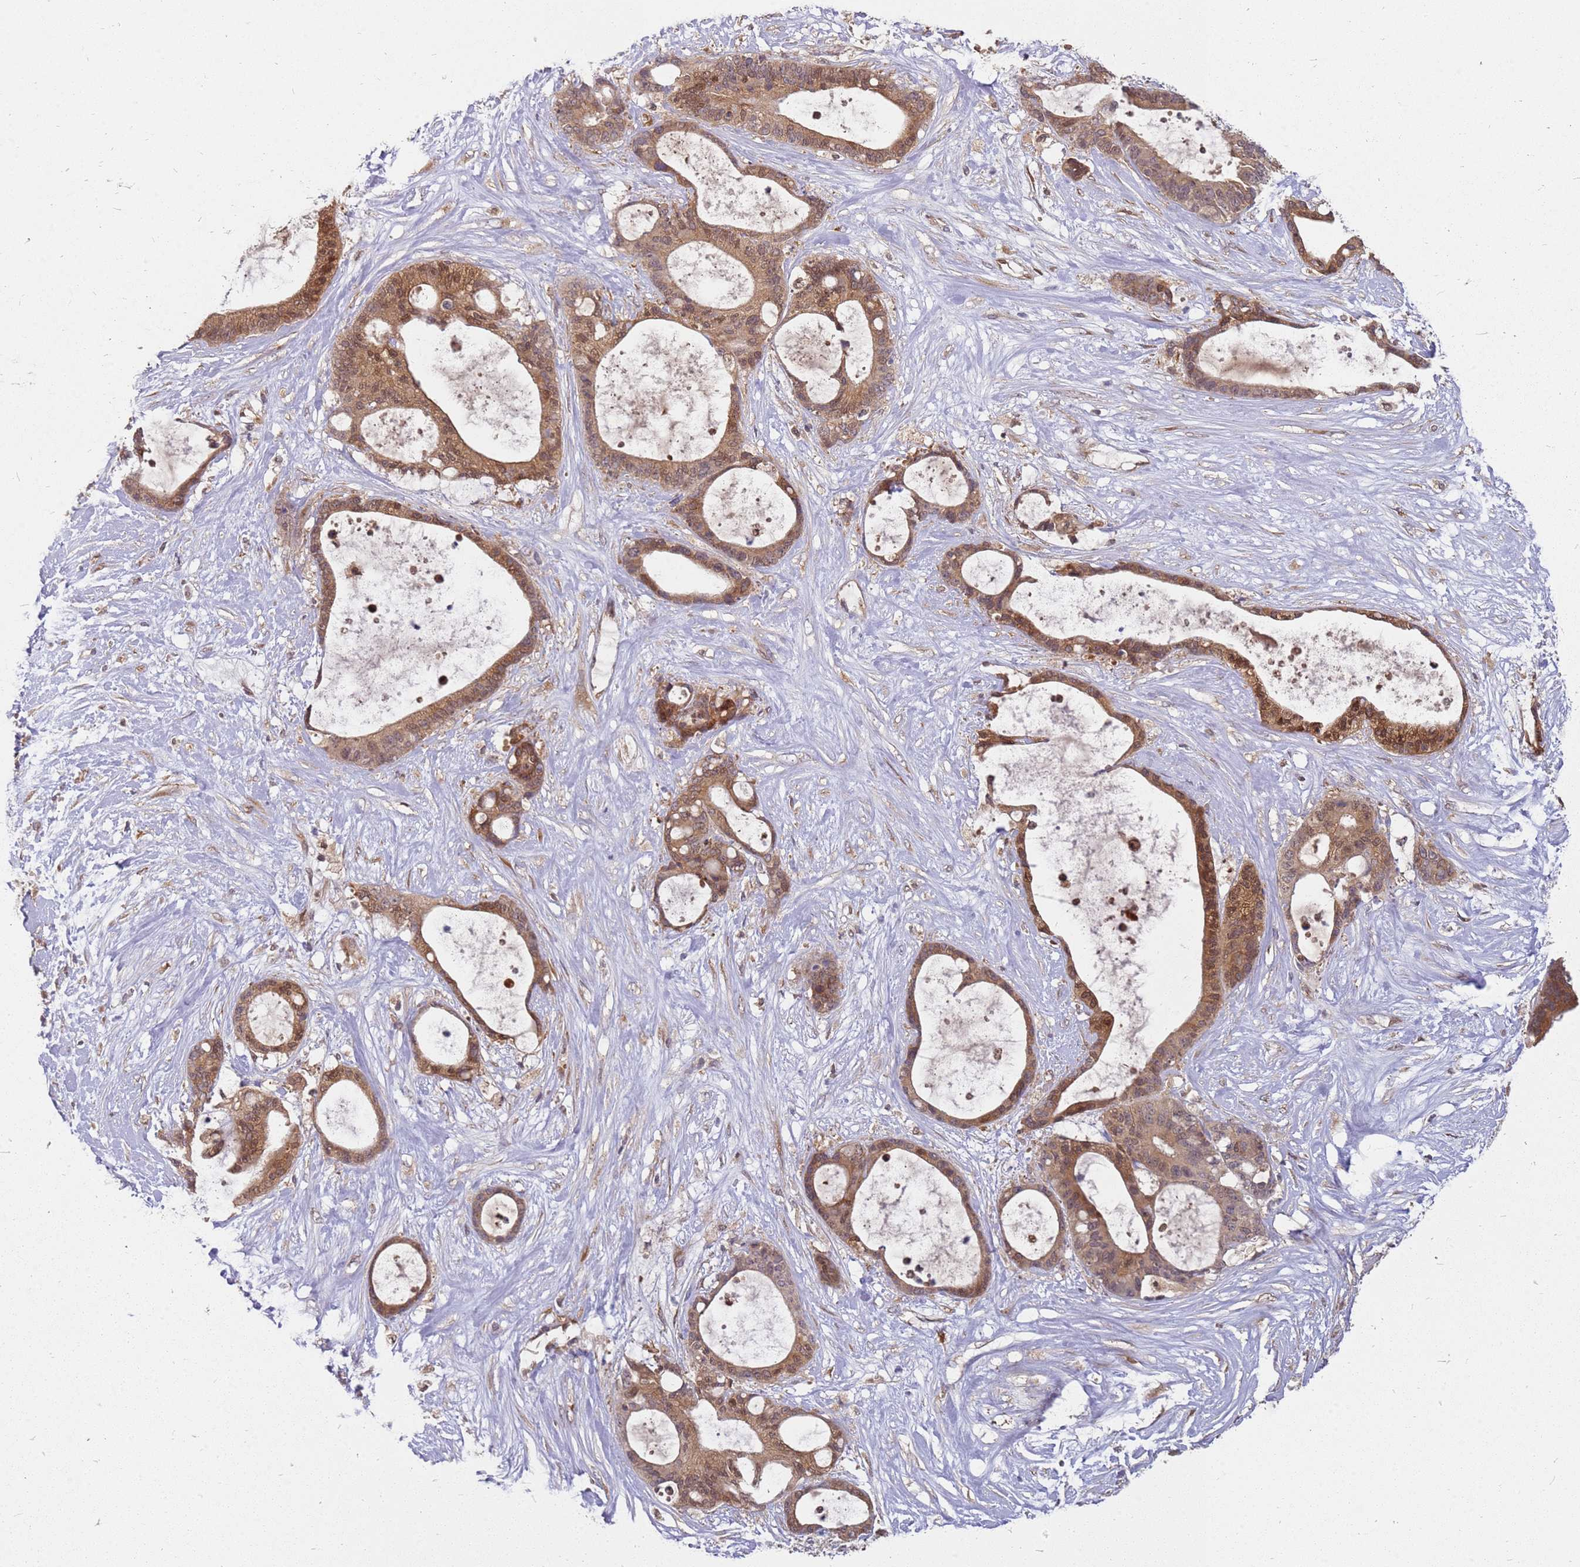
{"staining": {"intensity": "moderate", "quantity": ">75%", "location": "cytoplasmic/membranous,nuclear"}, "tissue": "liver cancer", "cell_type": "Tumor cells", "image_type": "cancer", "snomed": [{"axis": "morphology", "description": "Normal tissue, NOS"}, {"axis": "morphology", "description": "Cholangiocarcinoma"}, {"axis": "topography", "description": "Liver"}, {"axis": "topography", "description": "Peripheral nerve tissue"}], "caption": "IHC micrograph of liver cancer stained for a protein (brown), which reveals medium levels of moderate cytoplasmic/membranous and nuclear expression in approximately >75% of tumor cells.", "gene": "NUDT14", "patient": {"sex": "female", "age": 73}}